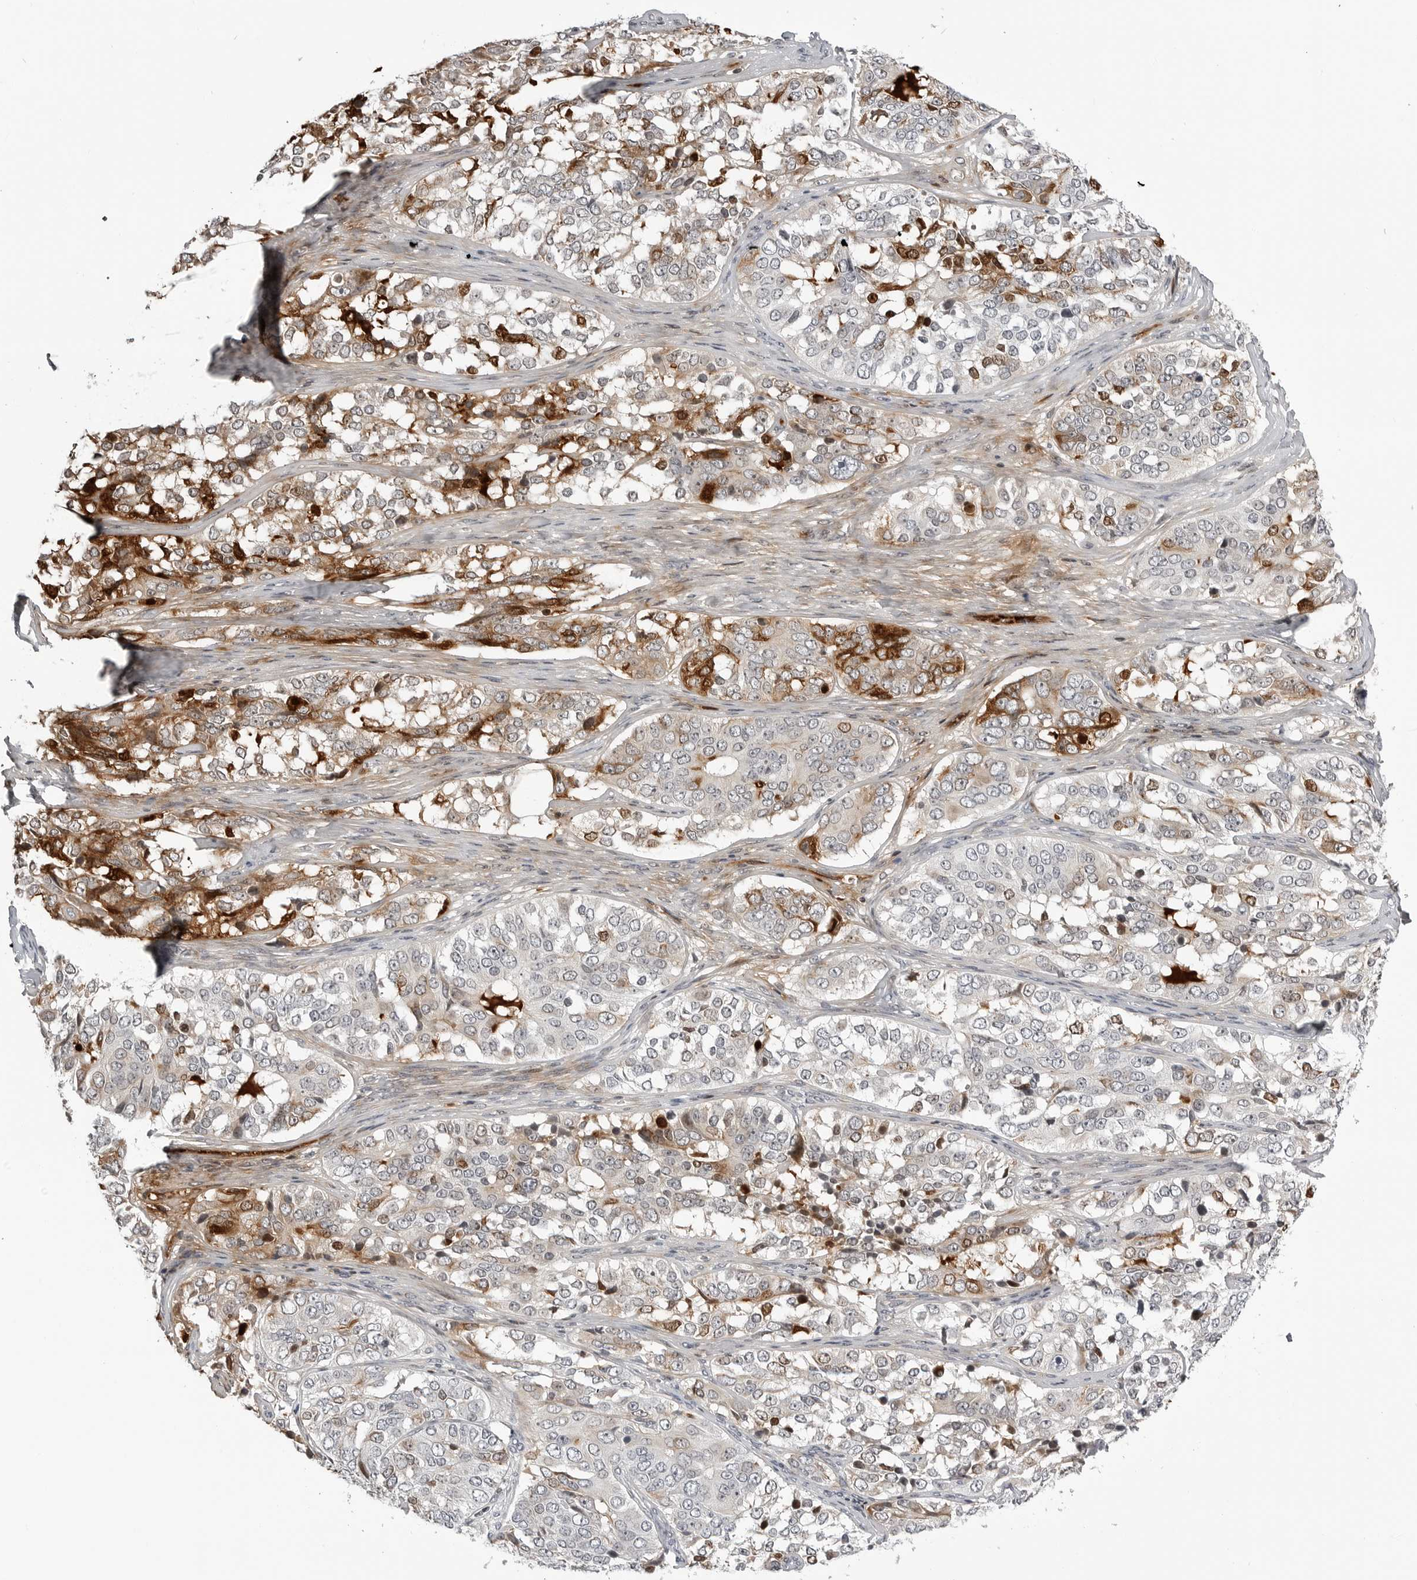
{"staining": {"intensity": "strong", "quantity": "<25%", "location": "cytoplasmic/membranous"}, "tissue": "ovarian cancer", "cell_type": "Tumor cells", "image_type": "cancer", "snomed": [{"axis": "morphology", "description": "Carcinoma, endometroid"}, {"axis": "topography", "description": "Ovary"}], "caption": "Strong cytoplasmic/membranous positivity for a protein is identified in approximately <25% of tumor cells of ovarian cancer (endometroid carcinoma) using IHC.", "gene": "CXCR5", "patient": {"sex": "female", "age": 51}}